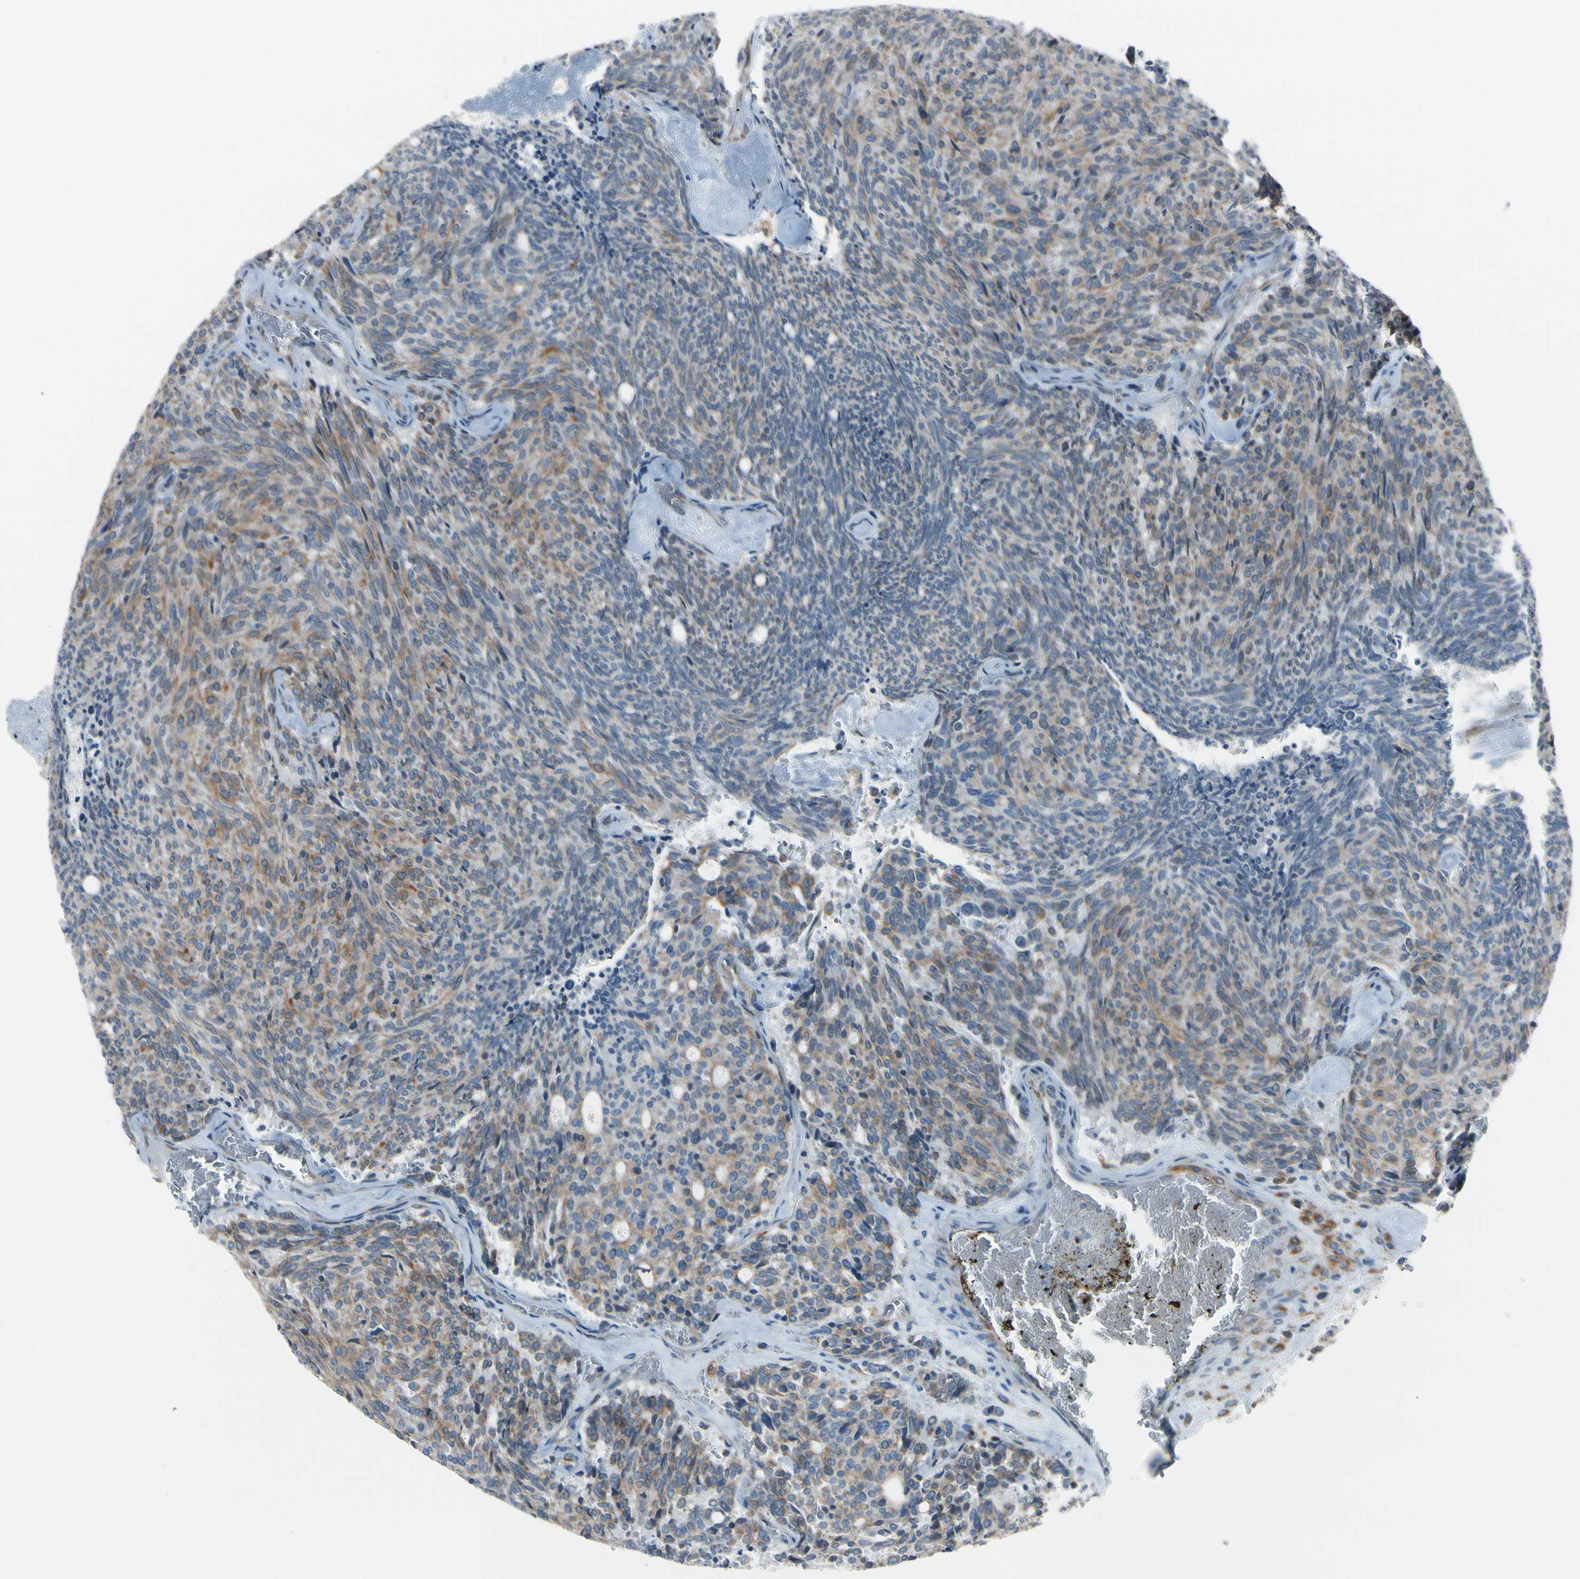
{"staining": {"intensity": "moderate", "quantity": ">75%", "location": "cytoplasmic/membranous"}, "tissue": "carcinoid", "cell_type": "Tumor cells", "image_type": "cancer", "snomed": [{"axis": "morphology", "description": "Carcinoid, malignant, NOS"}, {"axis": "topography", "description": "Pancreas"}], "caption": "A histopathology image of human carcinoid stained for a protein displays moderate cytoplasmic/membranous brown staining in tumor cells.", "gene": "CLCC1", "patient": {"sex": "female", "age": 54}}